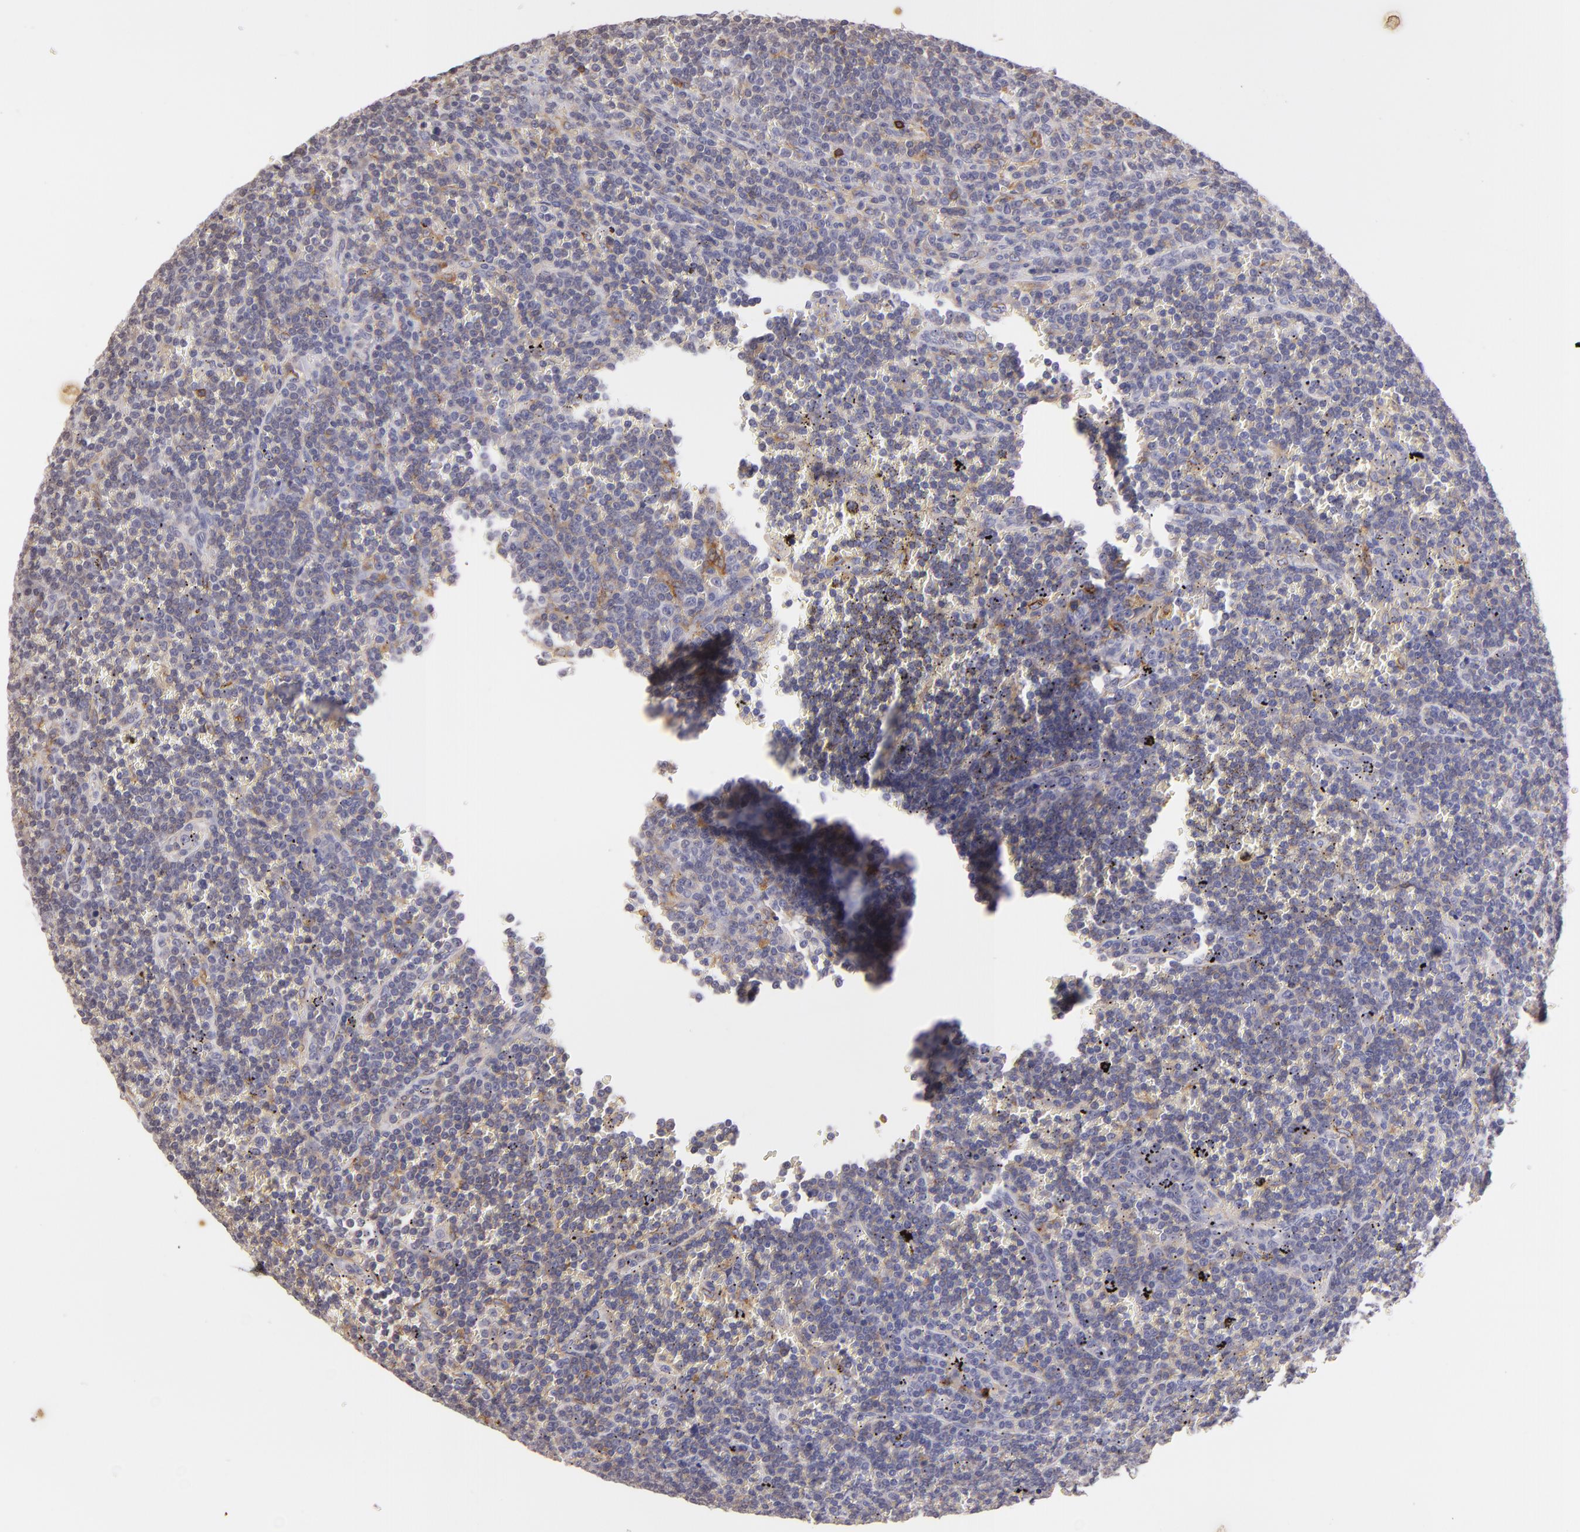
{"staining": {"intensity": "negative", "quantity": "none", "location": "none"}, "tissue": "lymphoma", "cell_type": "Tumor cells", "image_type": "cancer", "snomed": [{"axis": "morphology", "description": "Malignant lymphoma, non-Hodgkin's type, Low grade"}, {"axis": "topography", "description": "Spleen"}], "caption": "IHC image of lymphoma stained for a protein (brown), which demonstrates no staining in tumor cells.", "gene": "IL2RA", "patient": {"sex": "male", "age": 80}}